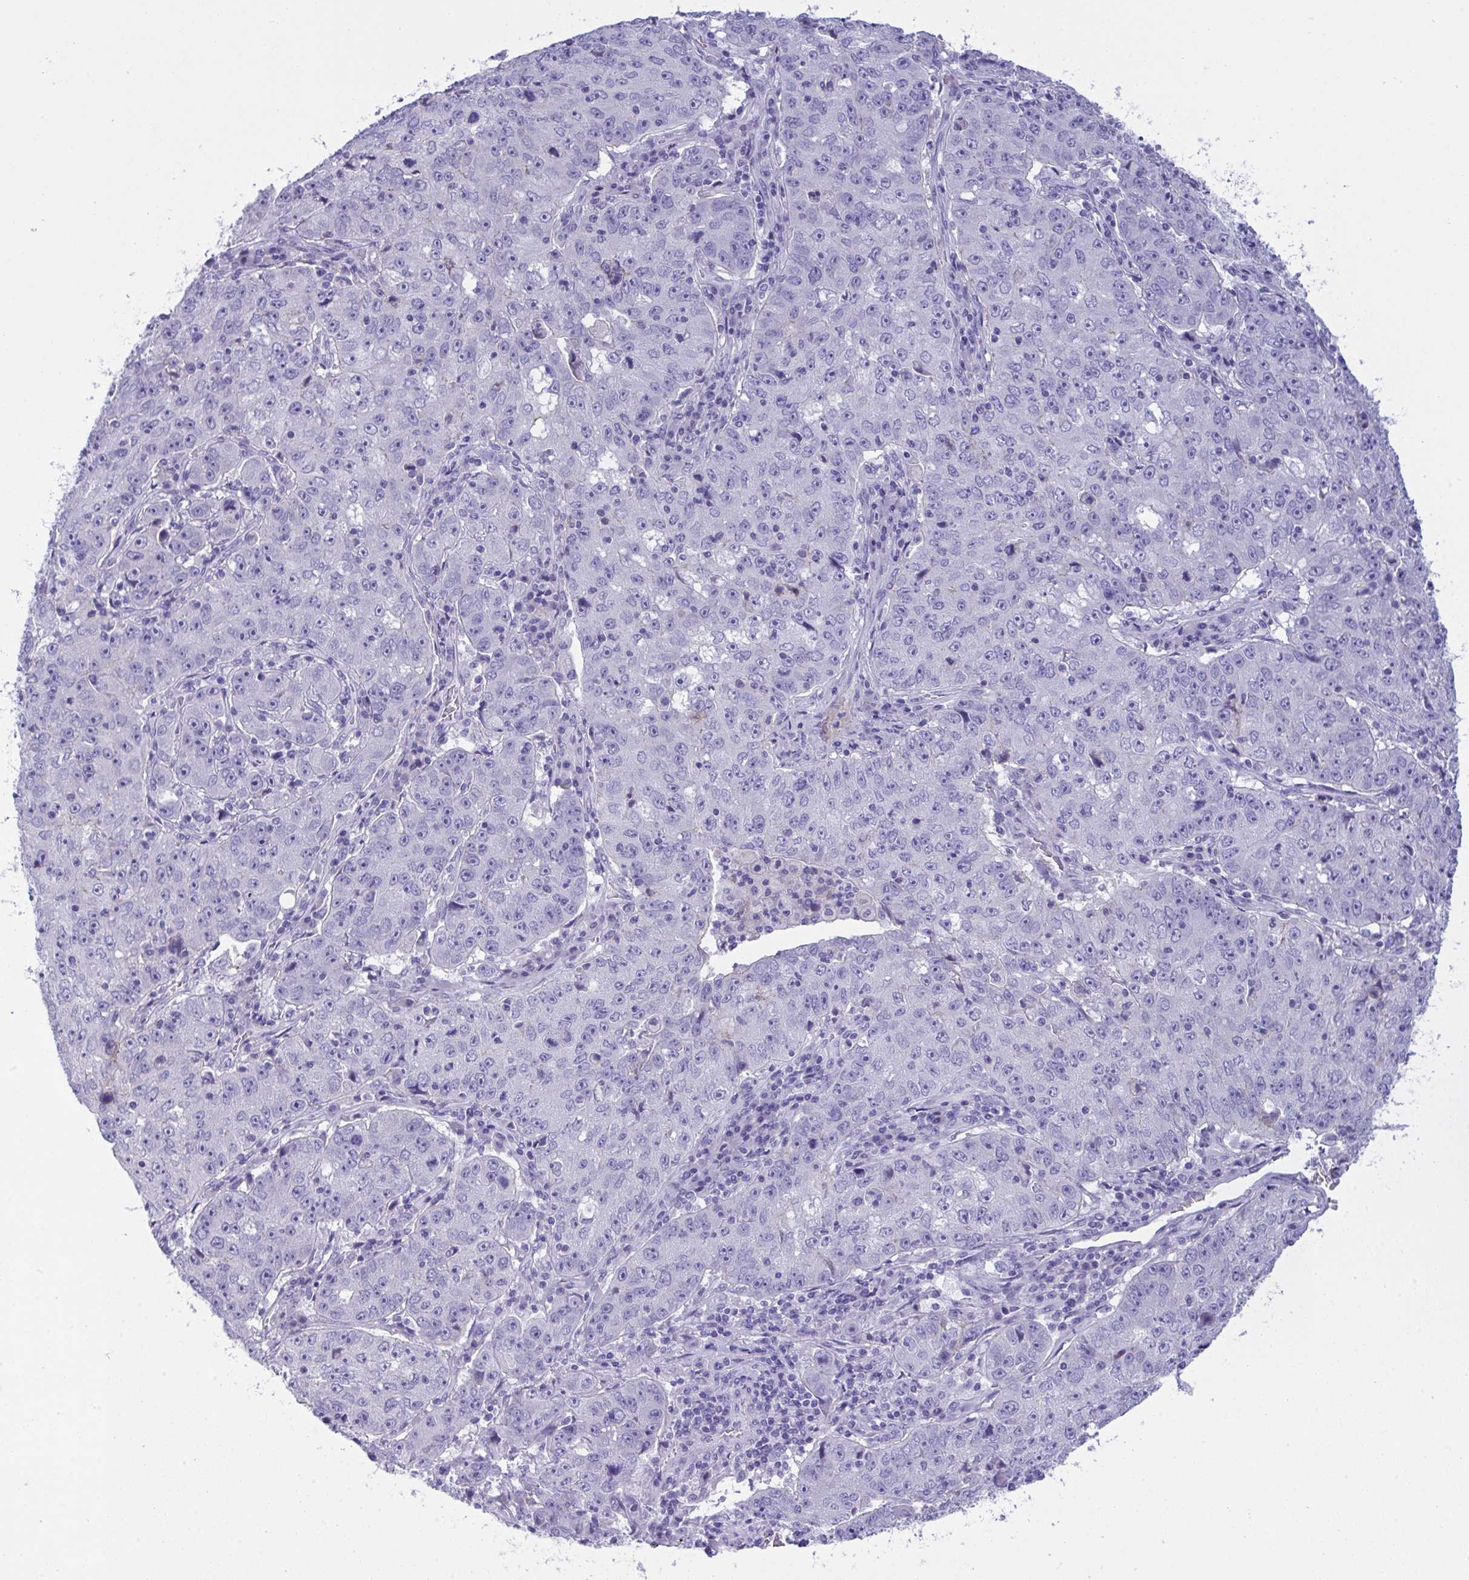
{"staining": {"intensity": "negative", "quantity": "none", "location": "none"}, "tissue": "lung cancer", "cell_type": "Tumor cells", "image_type": "cancer", "snomed": [{"axis": "morphology", "description": "Normal morphology"}, {"axis": "morphology", "description": "Adenocarcinoma, NOS"}, {"axis": "topography", "description": "Lymph node"}, {"axis": "topography", "description": "Lung"}], "caption": "IHC of human lung cancer (adenocarcinoma) exhibits no positivity in tumor cells.", "gene": "GLB1L2", "patient": {"sex": "female", "age": 57}}